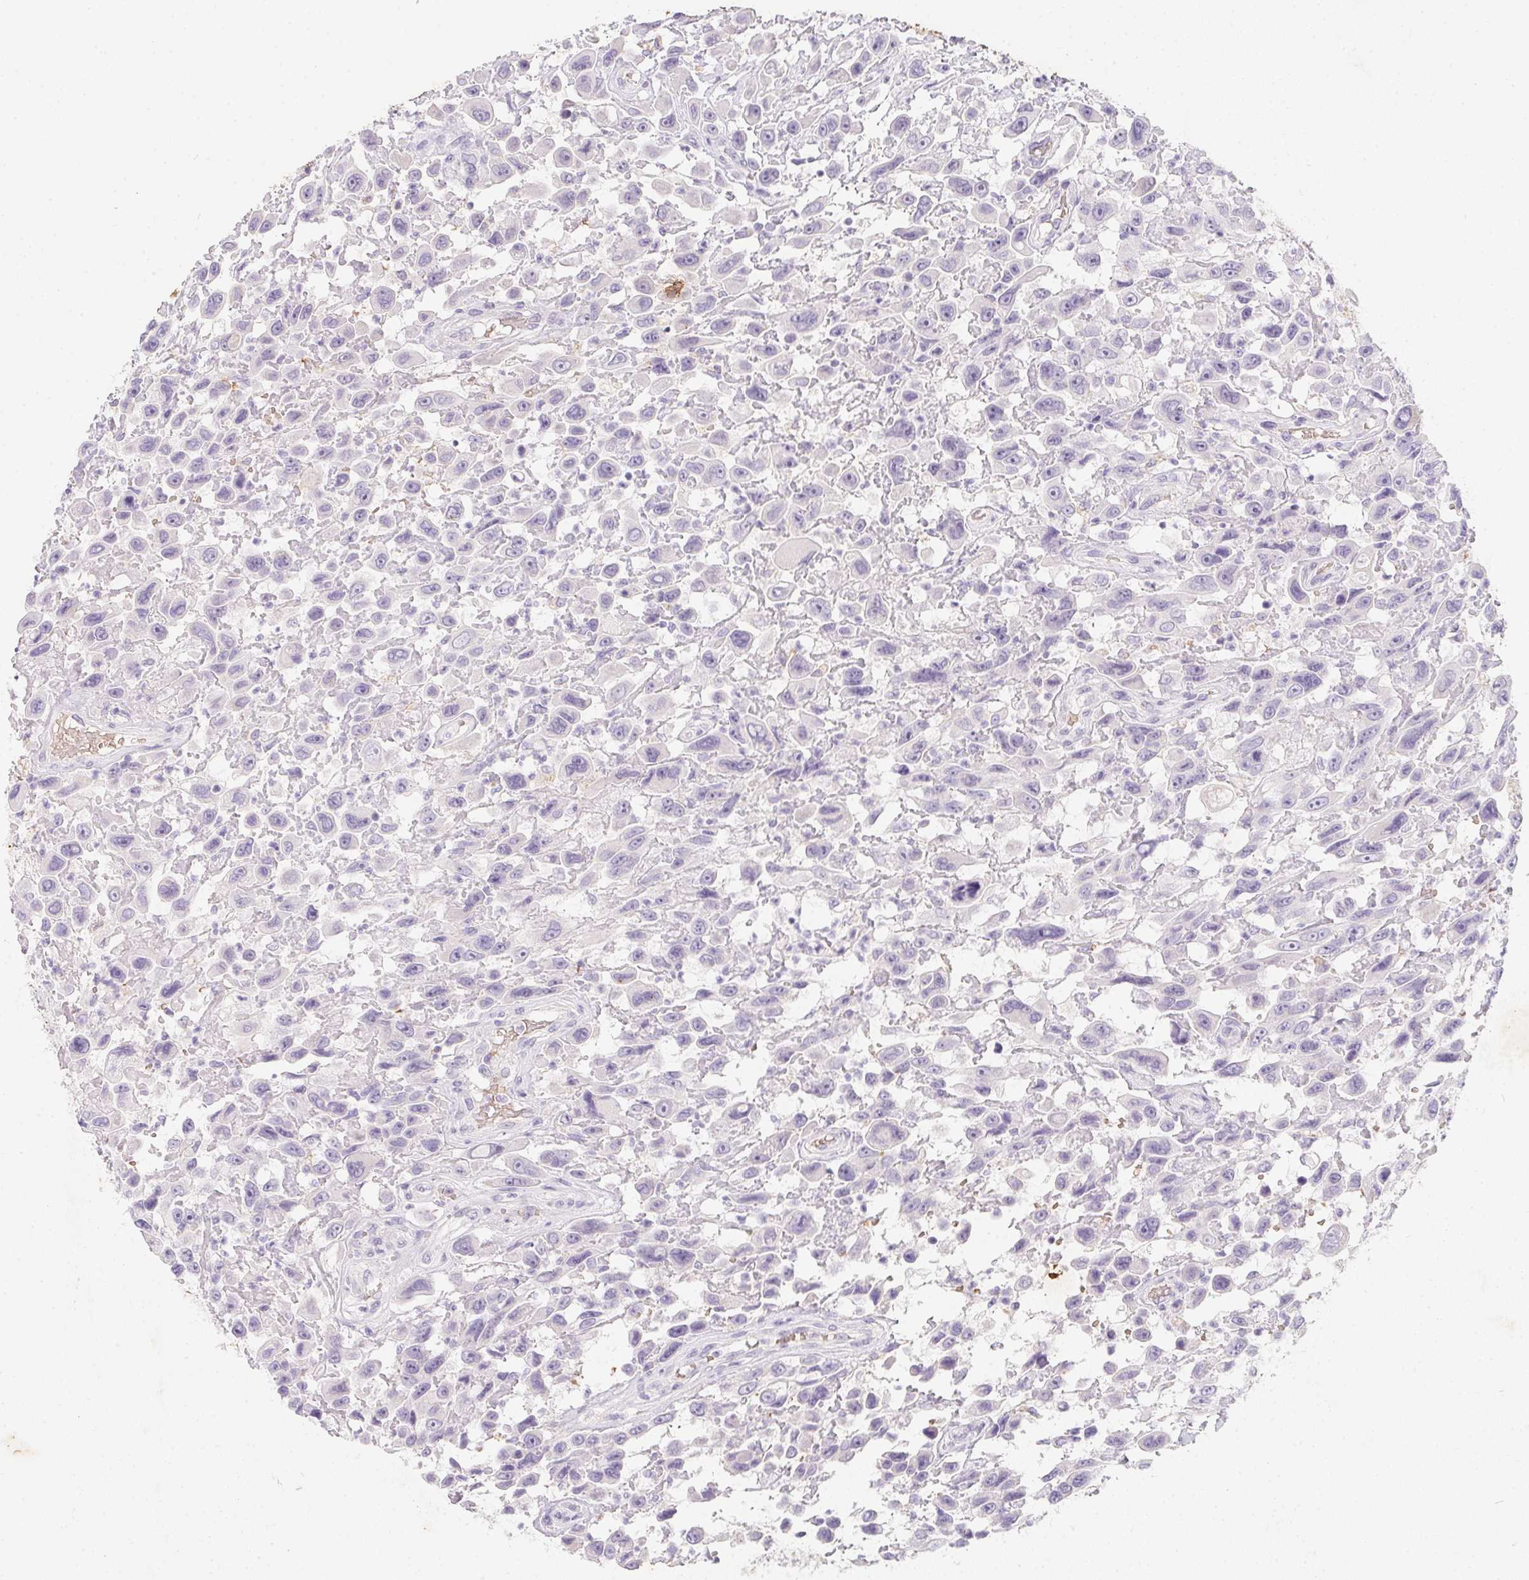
{"staining": {"intensity": "negative", "quantity": "none", "location": "none"}, "tissue": "urothelial cancer", "cell_type": "Tumor cells", "image_type": "cancer", "snomed": [{"axis": "morphology", "description": "Urothelial carcinoma, High grade"}, {"axis": "topography", "description": "Urinary bladder"}], "caption": "High power microscopy photomicrograph of an immunohistochemistry histopathology image of urothelial cancer, revealing no significant staining in tumor cells.", "gene": "DCD", "patient": {"sex": "male", "age": 53}}